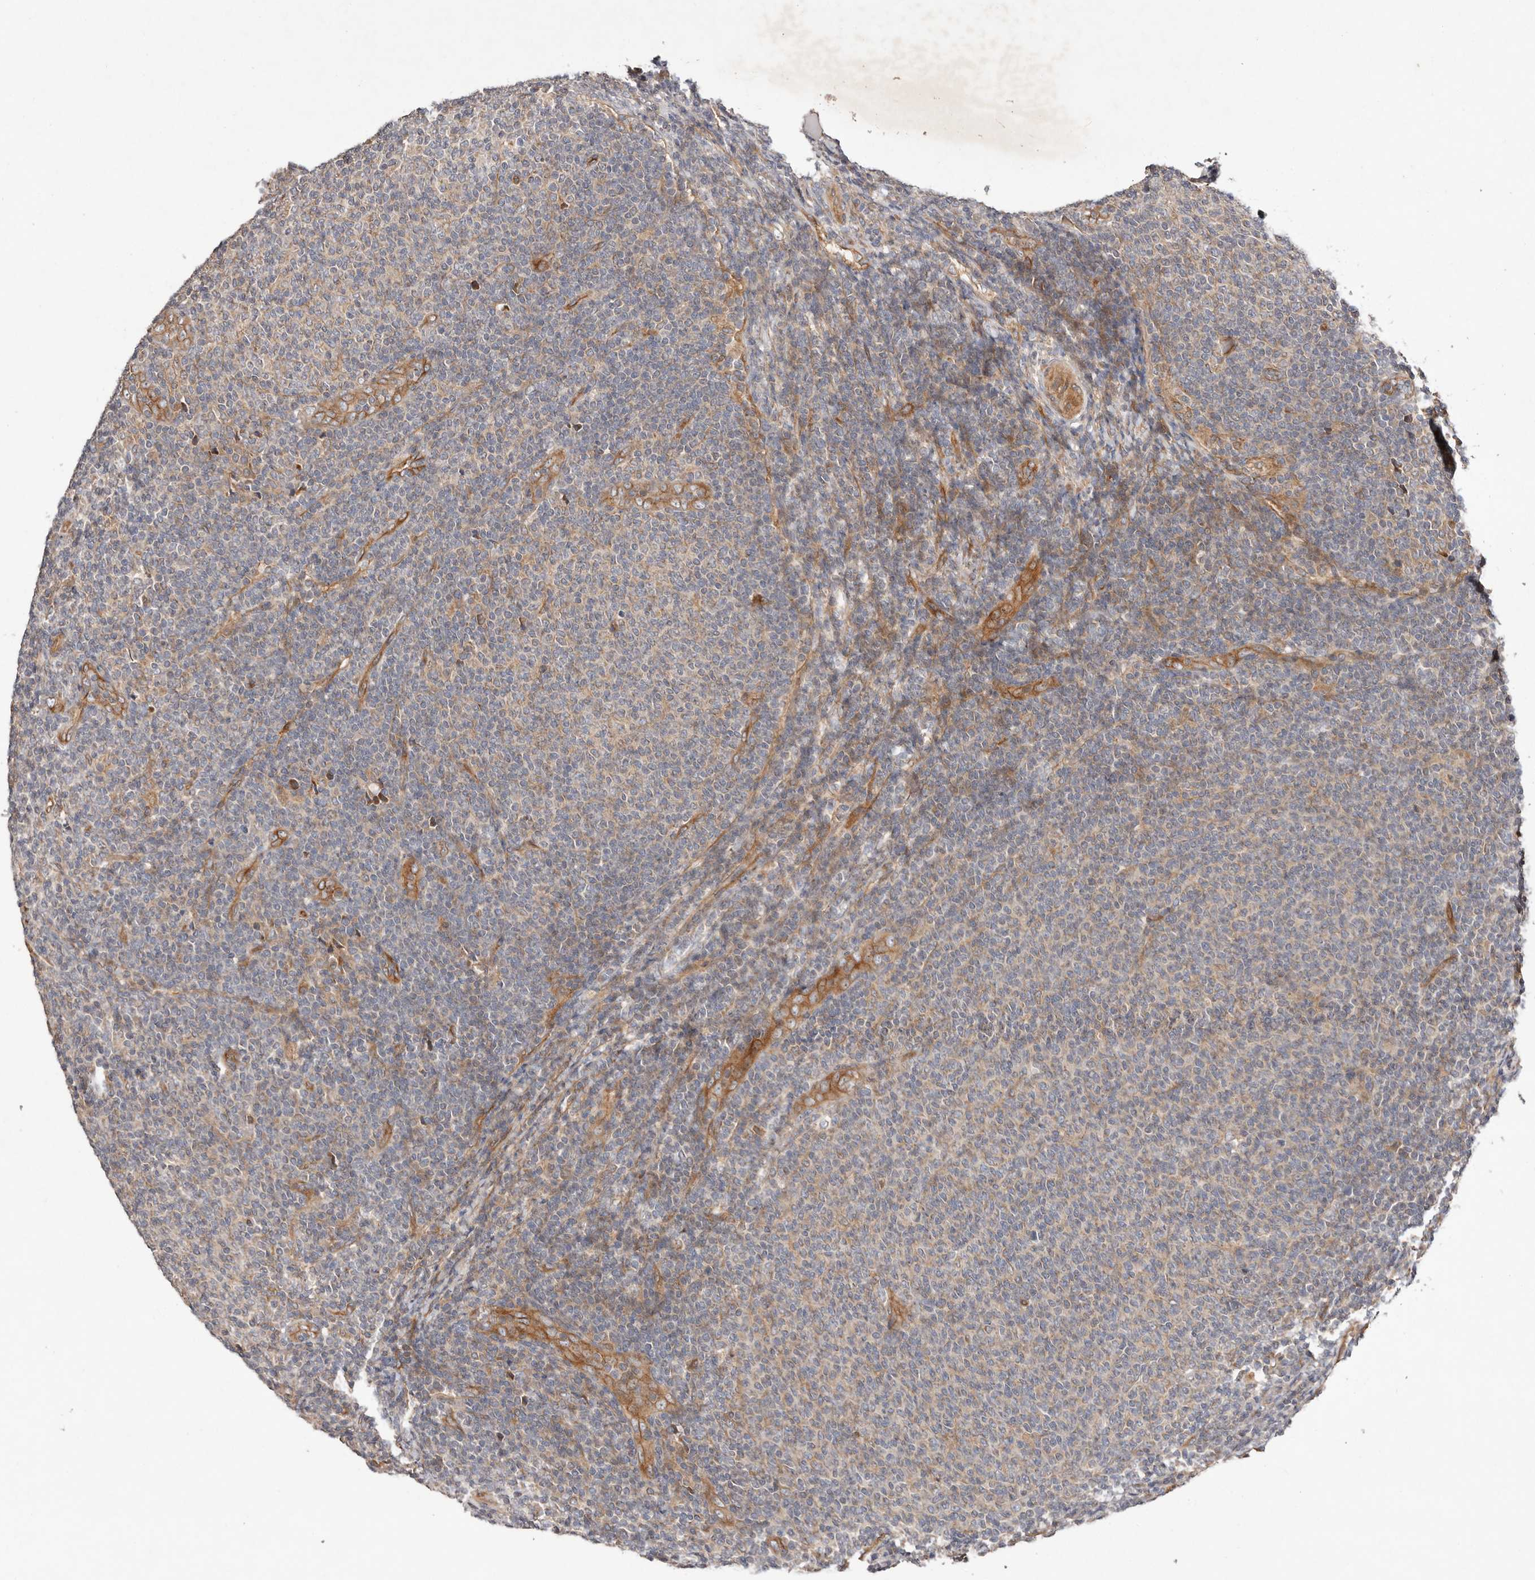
{"staining": {"intensity": "weak", "quantity": "25%-75%", "location": "cytoplasmic/membranous"}, "tissue": "lymphoma", "cell_type": "Tumor cells", "image_type": "cancer", "snomed": [{"axis": "morphology", "description": "Malignant lymphoma, non-Hodgkin's type, Low grade"}, {"axis": "topography", "description": "Lymph node"}], "caption": "Immunohistochemical staining of human lymphoma reveals low levels of weak cytoplasmic/membranous expression in about 25%-75% of tumor cells. (IHC, brightfield microscopy, high magnification).", "gene": "MACF1", "patient": {"sex": "male", "age": 66}}